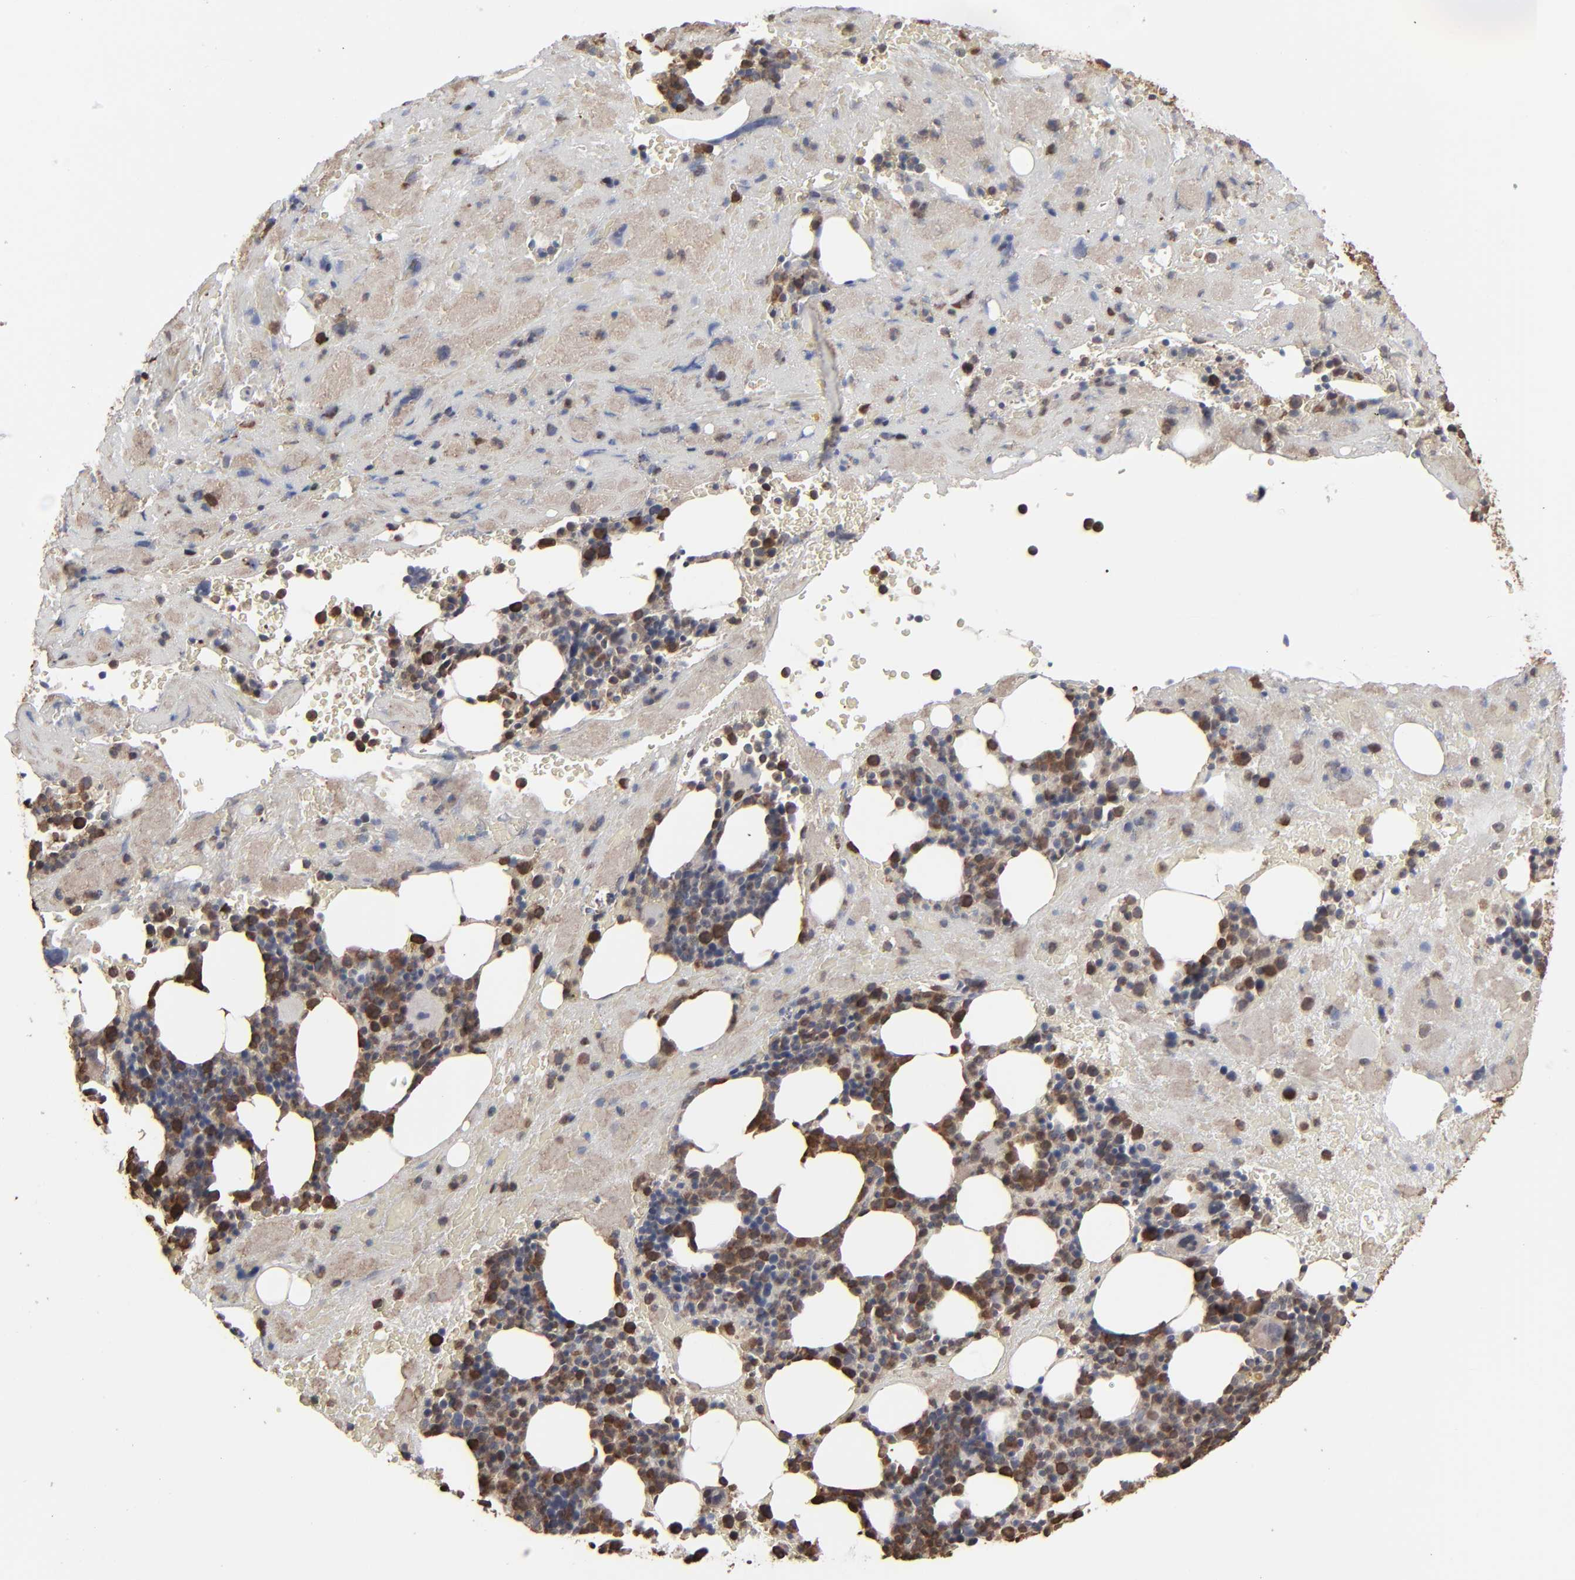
{"staining": {"intensity": "strong", "quantity": "25%-75%", "location": "cytoplasmic/membranous,nuclear"}, "tissue": "bone marrow", "cell_type": "Hematopoietic cells", "image_type": "normal", "snomed": [{"axis": "morphology", "description": "Normal tissue, NOS"}, {"axis": "topography", "description": "Bone marrow"}], "caption": "Bone marrow was stained to show a protein in brown. There is high levels of strong cytoplasmic/membranous,nuclear expression in approximately 25%-75% of hematopoietic cells.", "gene": "NME1", "patient": {"sex": "male", "age": 76}}